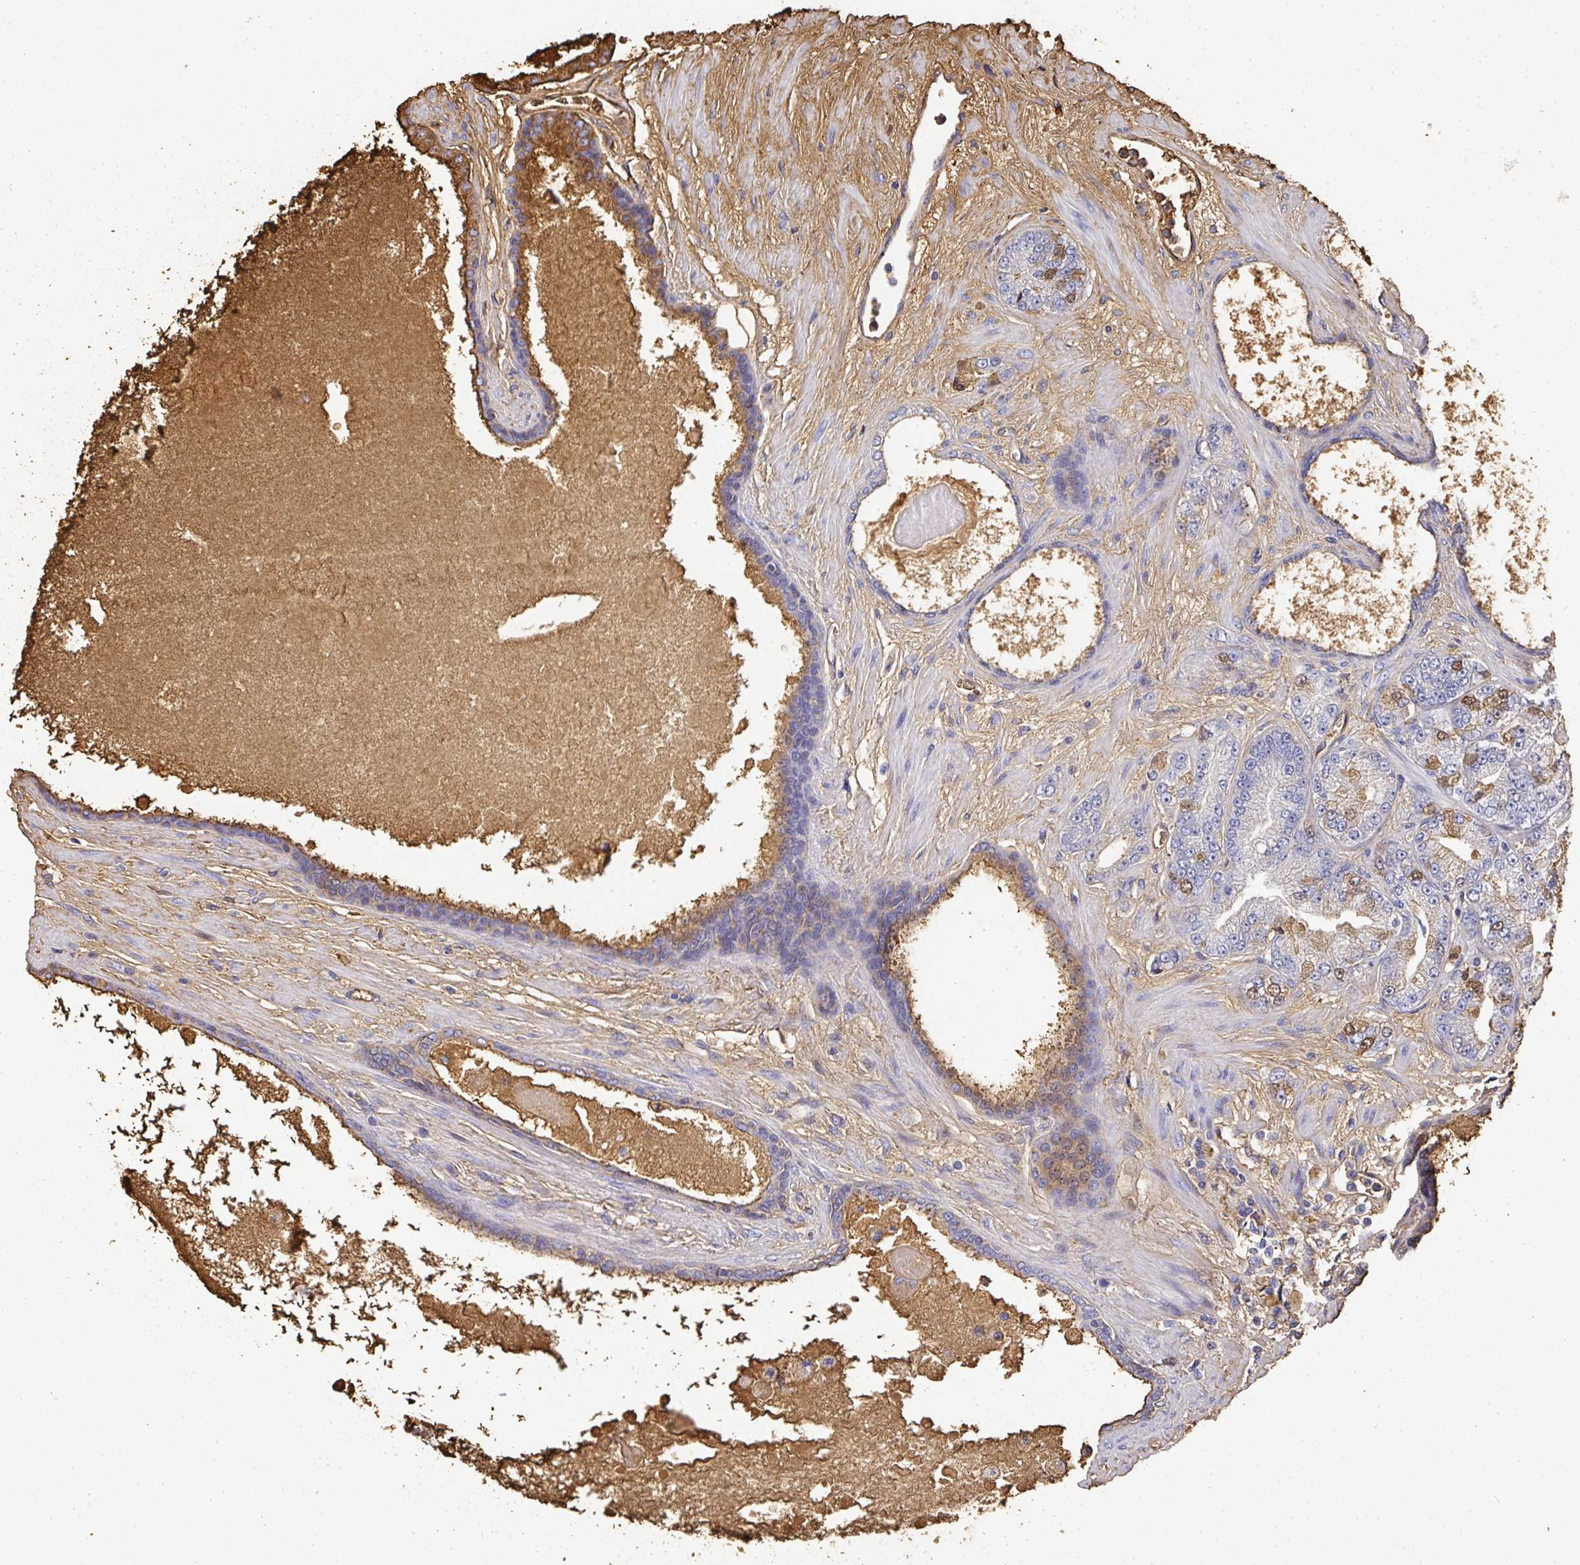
{"staining": {"intensity": "moderate", "quantity": "<25%", "location": "cytoplasmic/membranous"}, "tissue": "prostate cancer", "cell_type": "Tumor cells", "image_type": "cancer", "snomed": [{"axis": "morphology", "description": "Adenocarcinoma, High grade"}, {"axis": "topography", "description": "Prostate"}], "caption": "This histopathology image exhibits immunohistochemistry (IHC) staining of prostate cancer, with low moderate cytoplasmic/membranous expression in about <25% of tumor cells.", "gene": "ALB", "patient": {"sex": "male", "age": 68}}